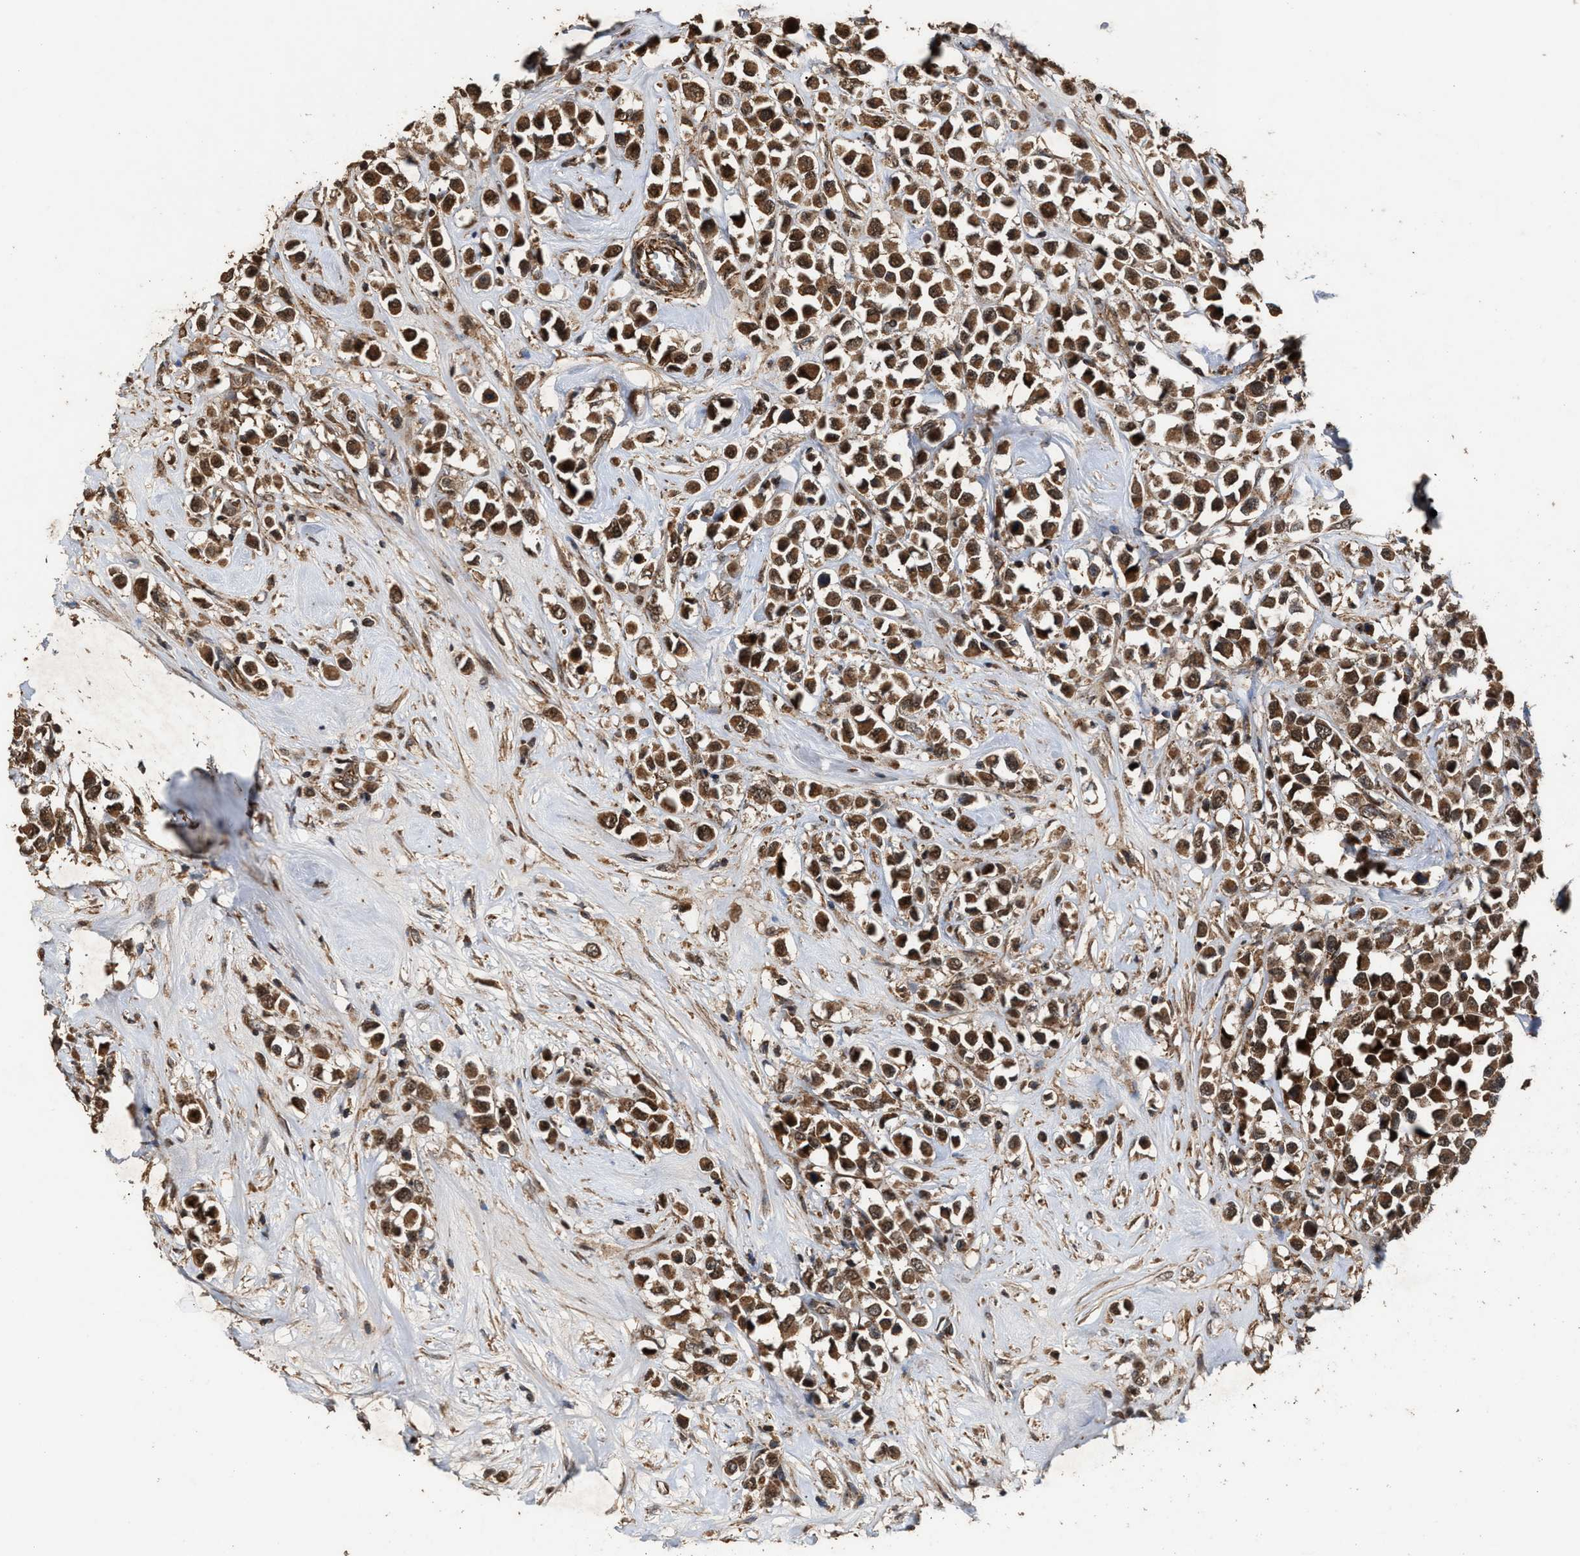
{"staining": {"intensity": "strong", "quantity": ">75%", "location": "cytoplasmic/membranous,nuclear"}, "tissue": "breast cancer", "cell_type": "Tumor cells", "image_type": "cancer", "snomed": [{"axis": "morphology", "description": "Duct carcinoma"}, {"axis": "topography", "description": "Breast"}], "caption": "Strong cytoplasmic/membranous and nuclear positivity is appreciated in approximately >75% of tumor cells in breast invasive ductal carcinoma.", "gene": "ZNHIT6", "patient": {"sex": "female", "age": 61}}